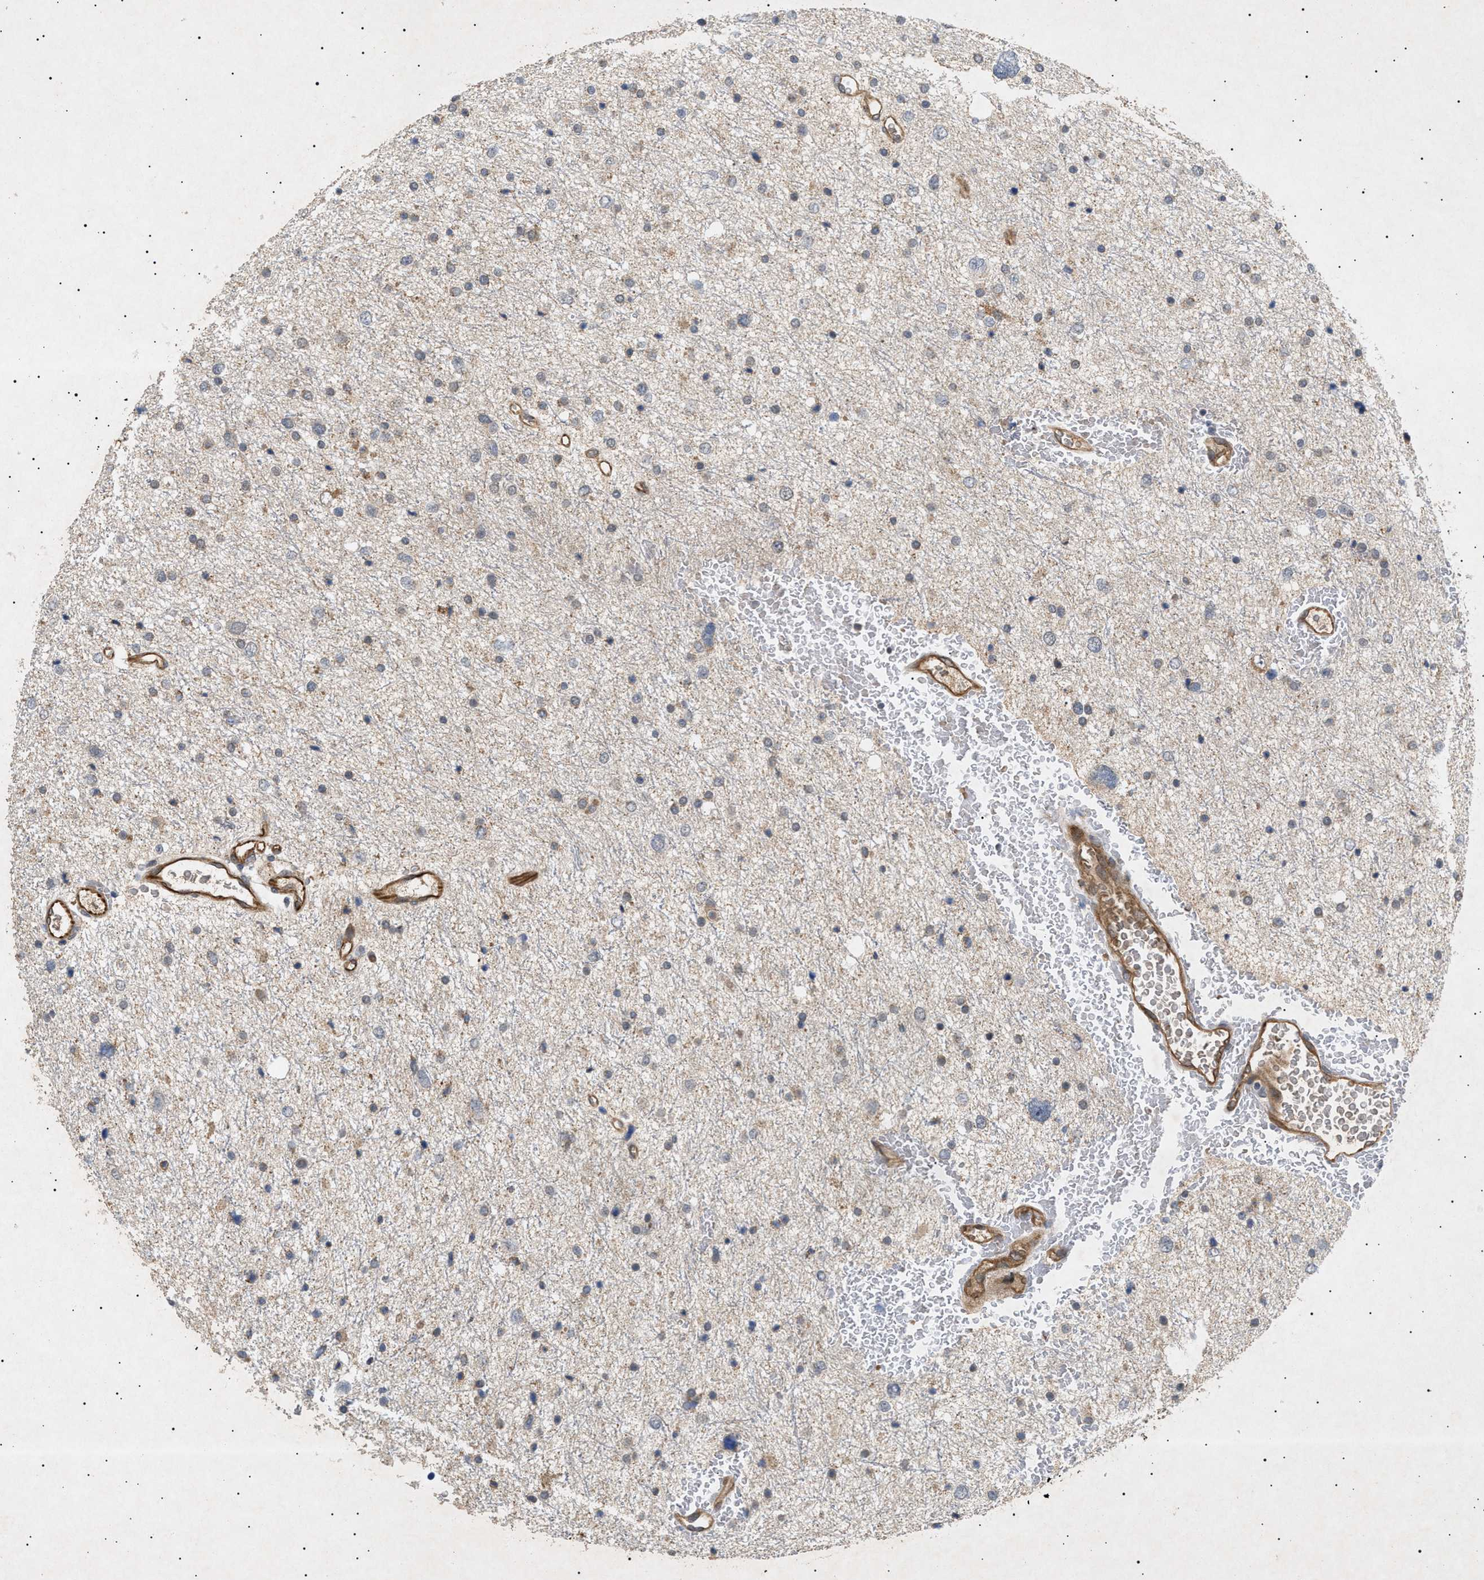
{"staining": {"intensity": "weak", "quantity": "25%-75%", "location": "cytoplasmic/membranous"}, "tissue": "glioma", "cell_type": "Tumor cells", "image_type": "cancer", "snomed": [{"axis": "morphology", "description": "Glioma, malignant, Low grade"}, {"axis": "topography", "description": "Brain"}], "caption": "A micrograph of human malignant glioma (low-grade) stained for a protein reveals weak cytoplasmic/membranous brown staining in tumor cells.", "gene": "SIRT5", "patient": {"sex": "female", "age": 37}}